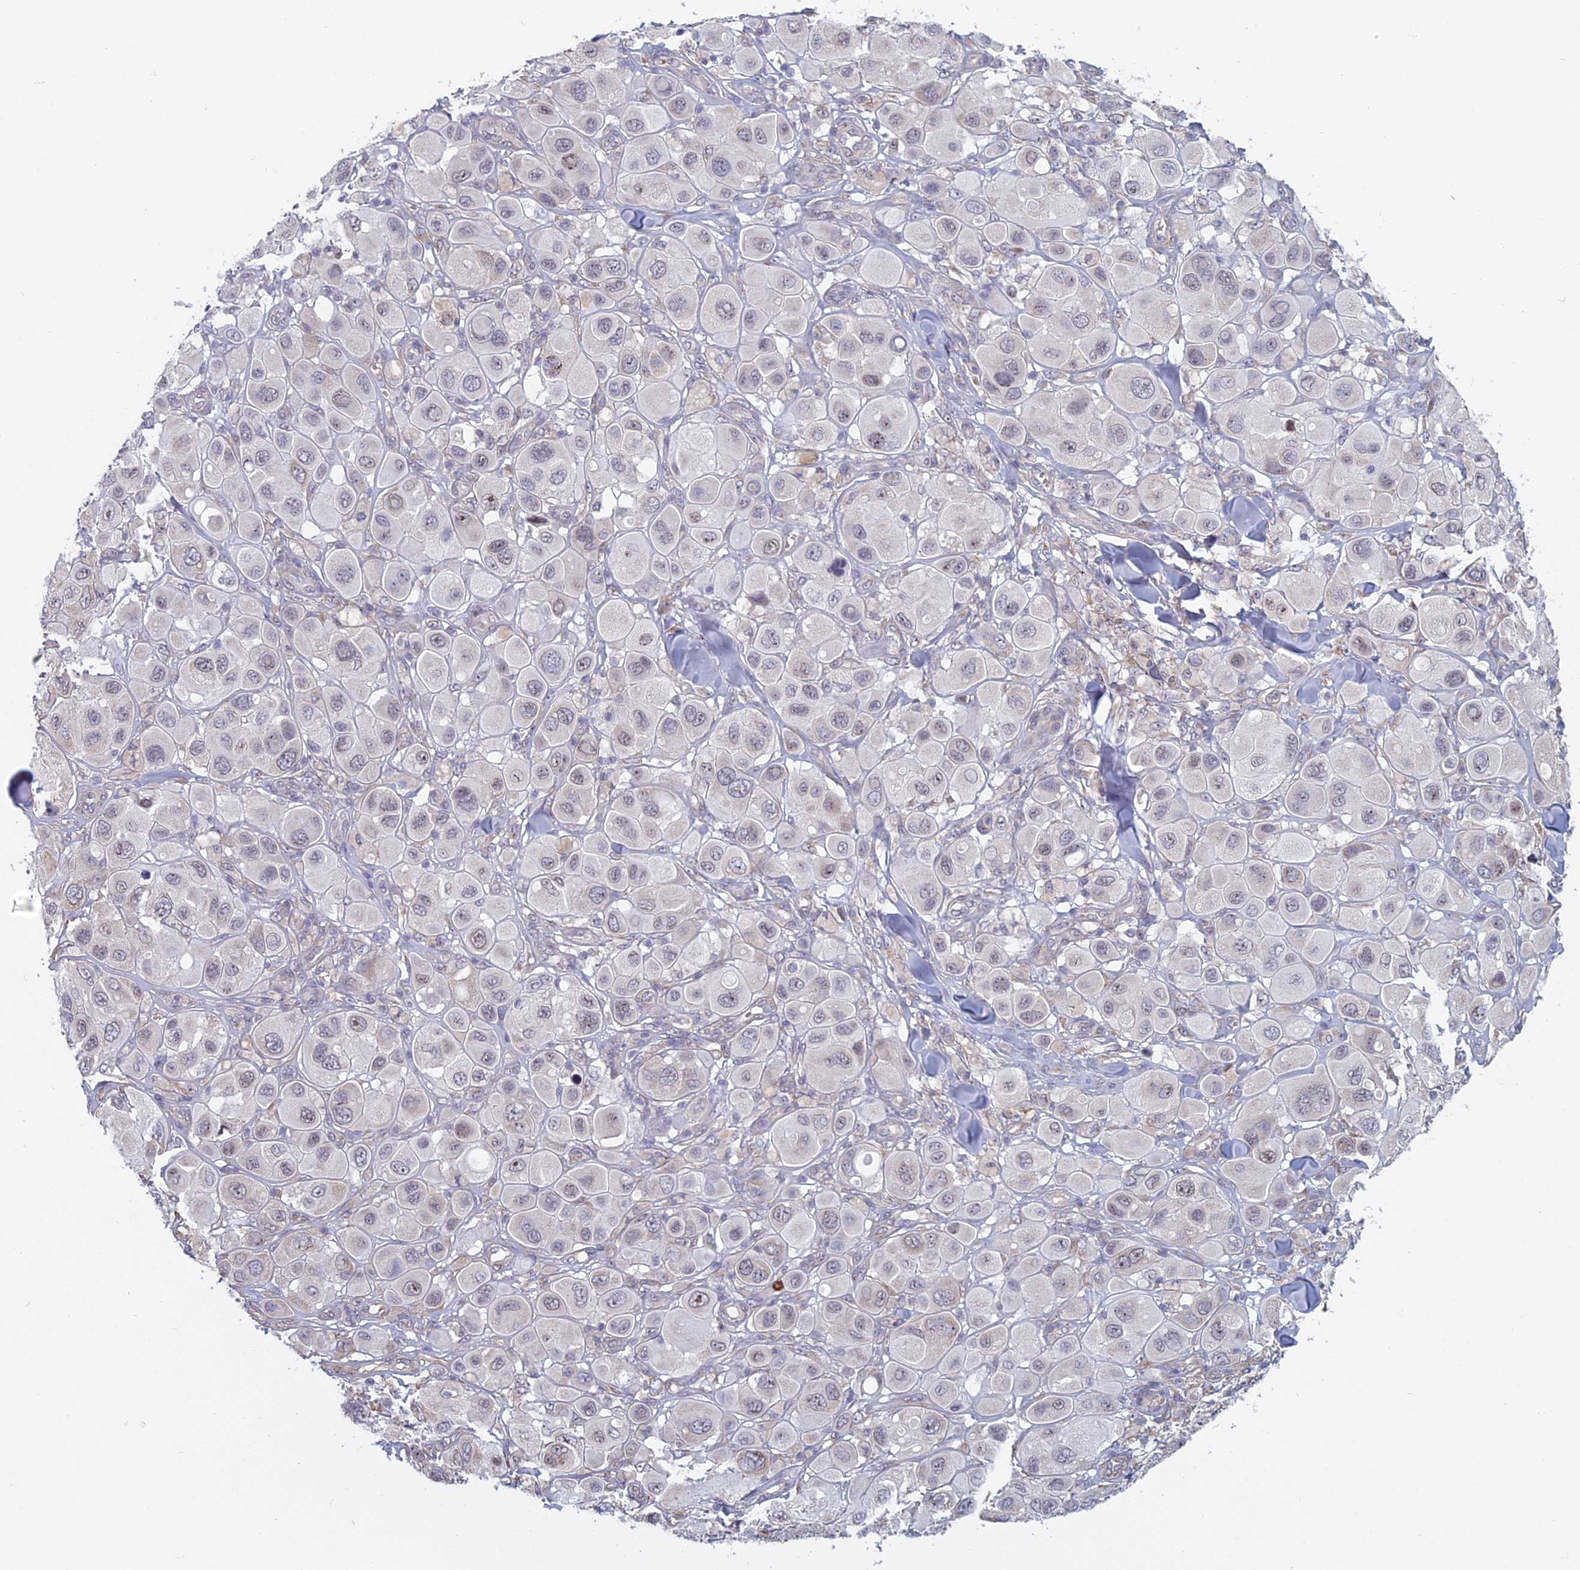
{"staining": {"intensity": "weak", "quantity": "<25%", "location": "nuclear"}, "tissue": "melanoma", "cell_type": "Tumor cells", "image_type": "cancer", "snomed": [{"axis": "morphology", "description": "Malignant melanoma, Metastatic site"}, {"axis": "topography", "description": "Skin"}], "caption": "Immunohistochemistry histopathology image of neoplastic tissue: melanoma stained with DAB (3,3'-diaminobenzidine) displays no significant protein positivity in tumor cells.", "gene": "RPS19BP1", "patient": {"sex": "male", "age": 41}}